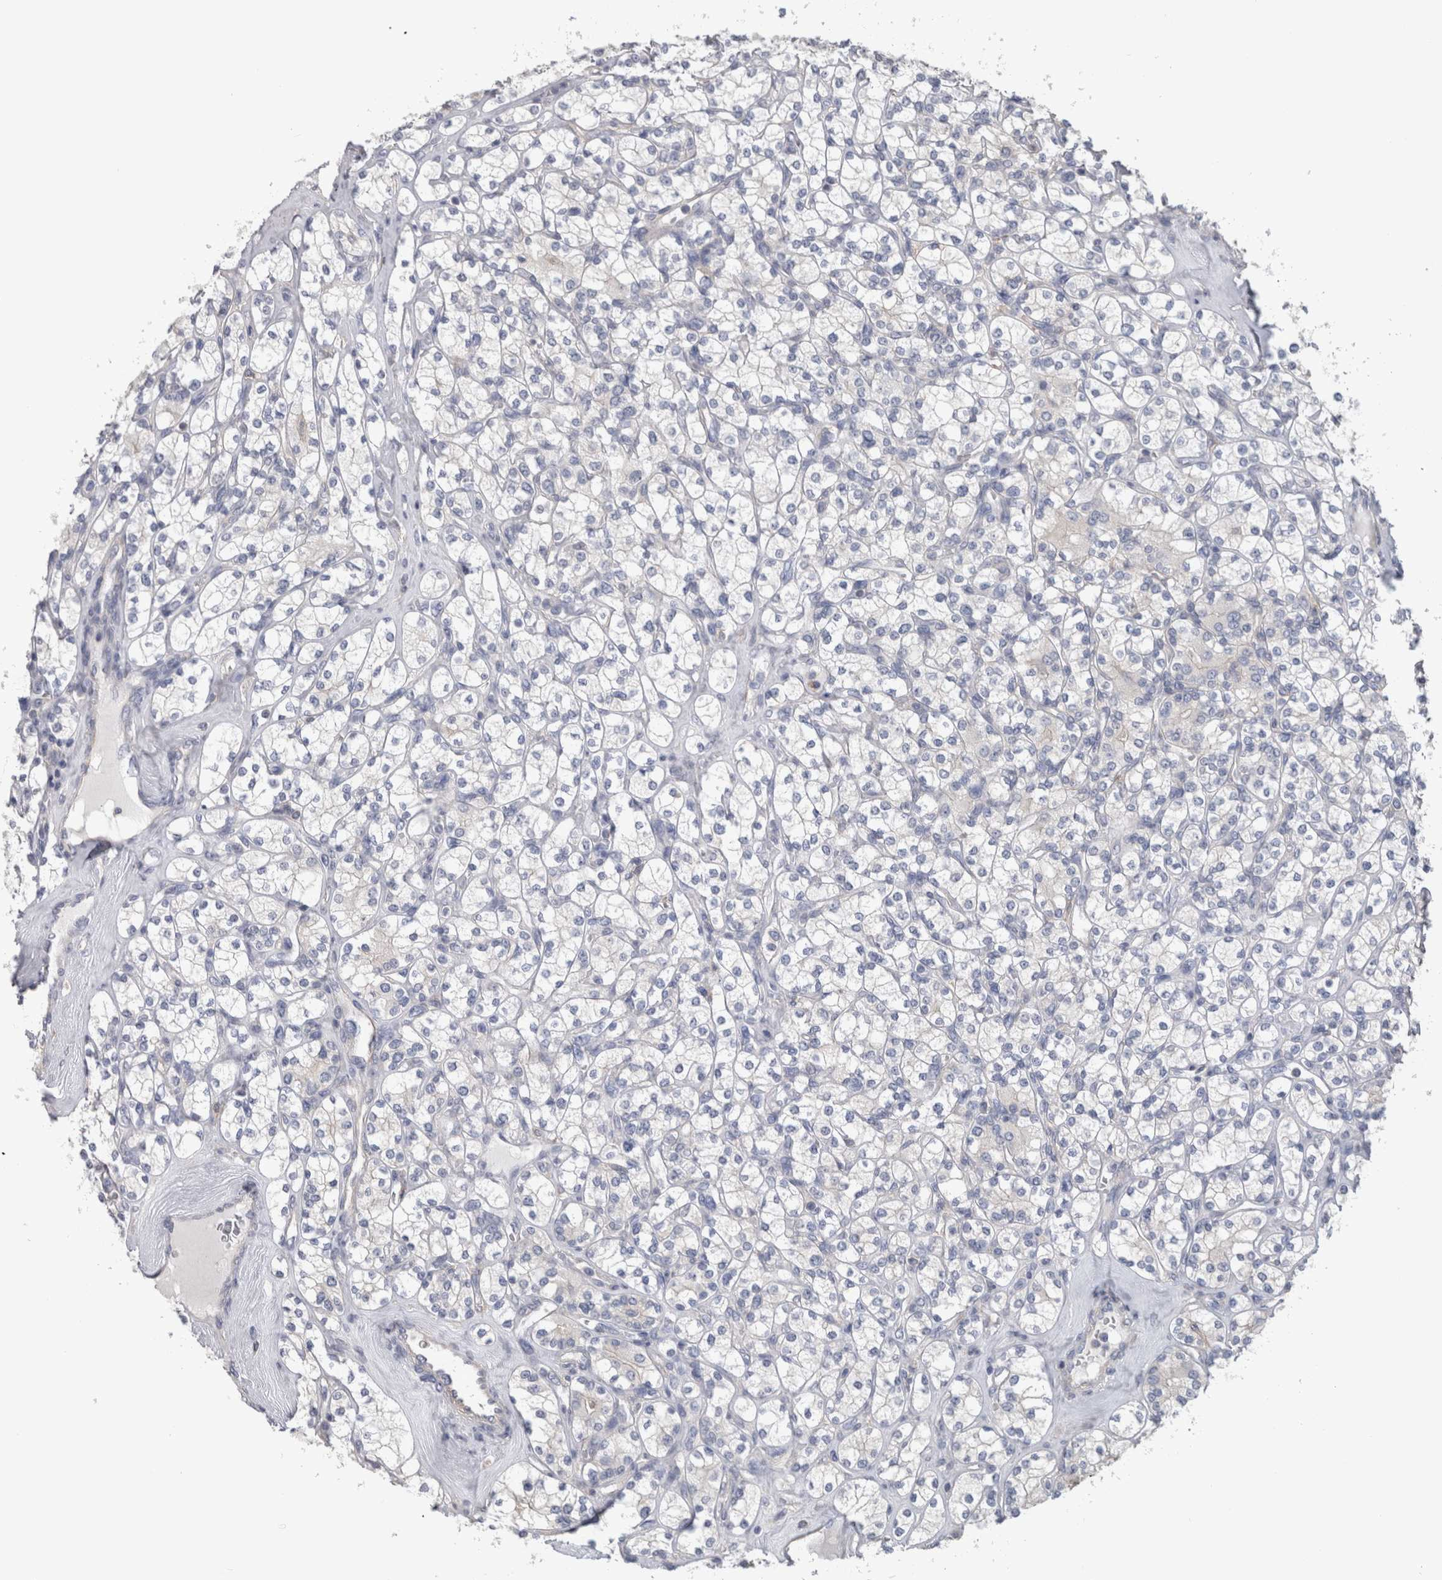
{"staining": {"intensity": "negative", "quantity": "none", "location": "none"}, "tissue": "renal cancer", "cell_type": "Tumor cells", "image_type": "cancer", "snomed": [{"axis": "morphology", "description": "Adenocarcinoma, NOS"}, {"axis": "topography", "description": "Kidney"}], "caption": "A micrograph of human renal cancer (adenocarcinoma) is negative for staining in tumor cells.", "gene": "SCRN1", "patient": {"sex": "male", "age": 77}}